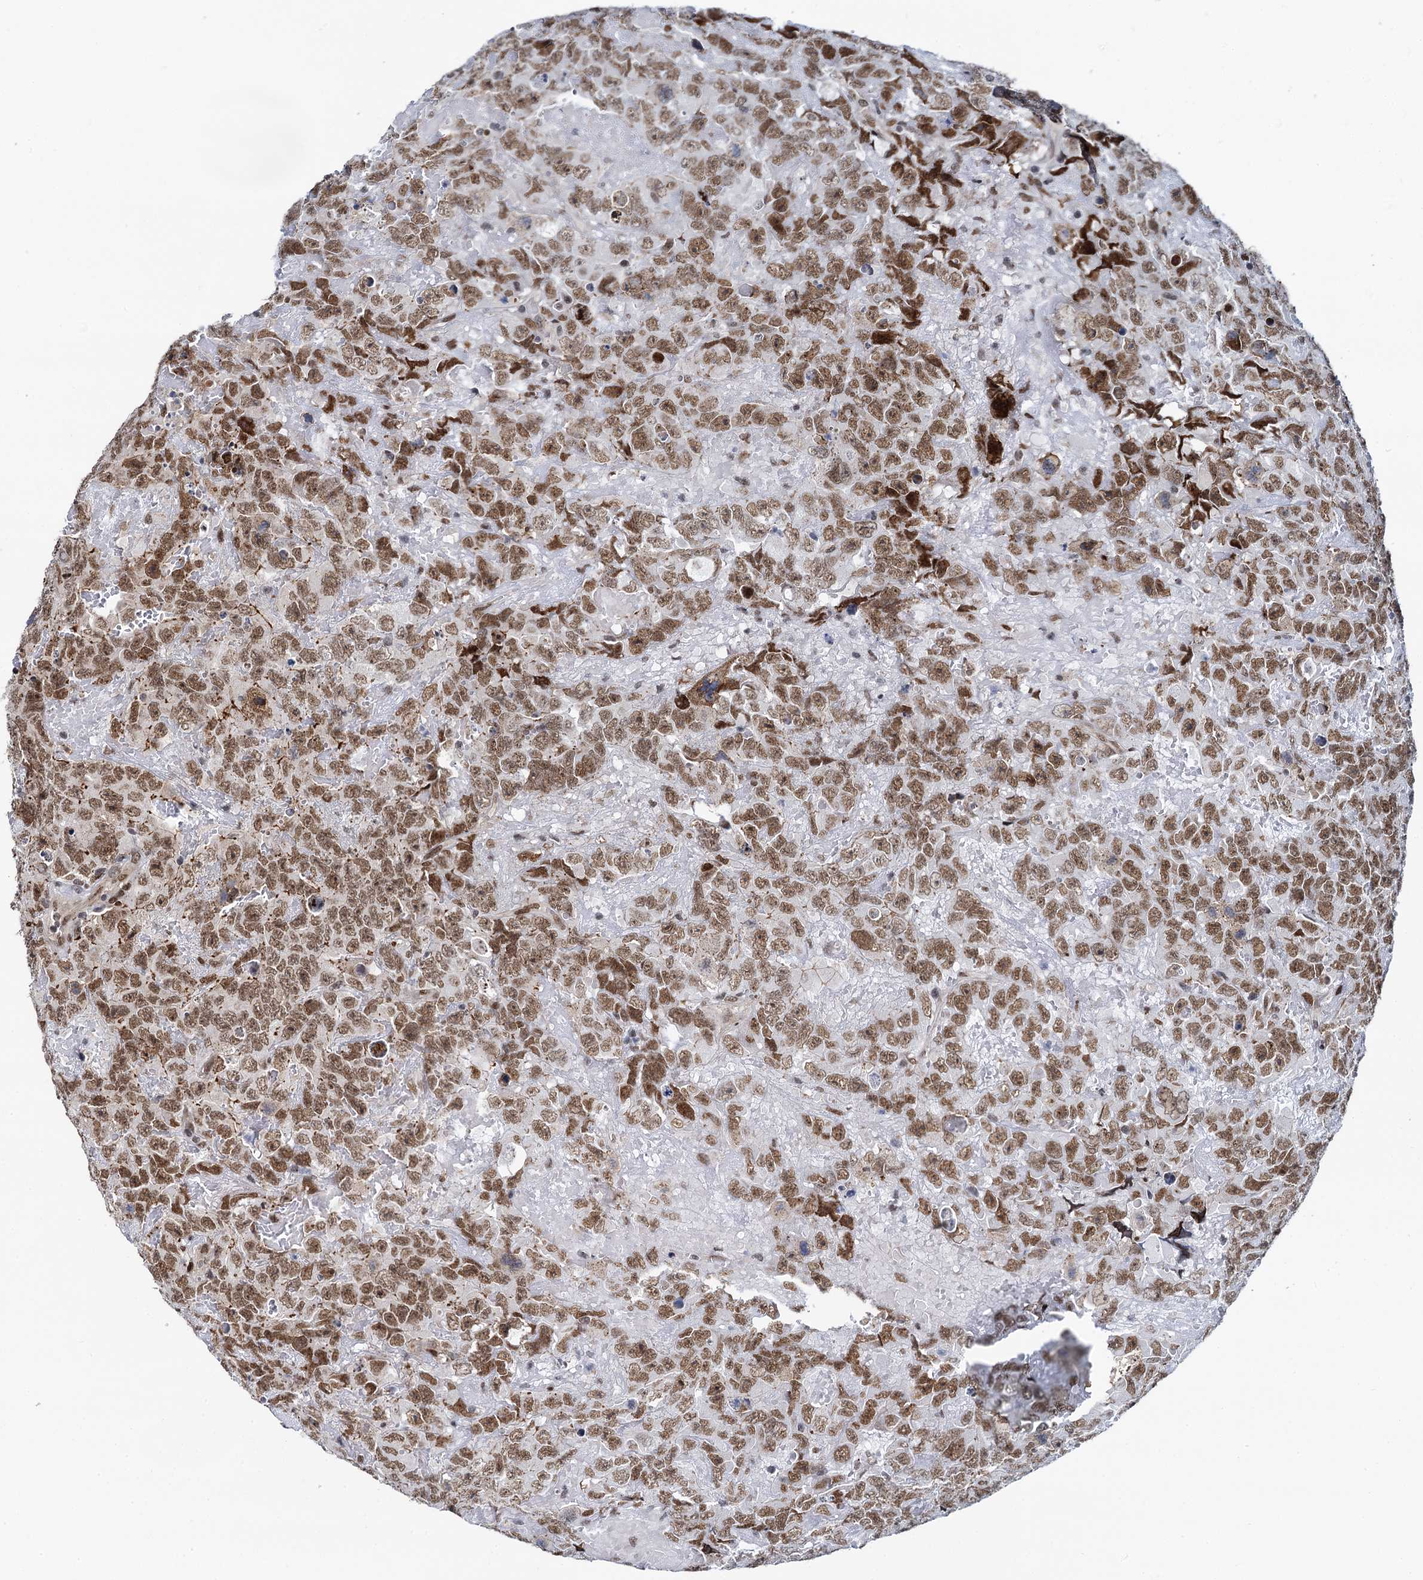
{"staining": {"intensity": "moderate", "quantity": ">75%", "location": "nuclear"}, "tissue": "testis cancer", "cell_type": "Tumor cells", "image_type": "cancer", "snomed": [{"axis": "morphology", "description": "Carcinoma, Embryonal, NOS"}, {"axis": "topography", "description": "Testis"}], "caption": "A brown stain shows moderate nuclear positivity of a protein in testis cancer tumor cells.", "gene": "RUFY2", "patient": {"sex": "male", "age": 45}}